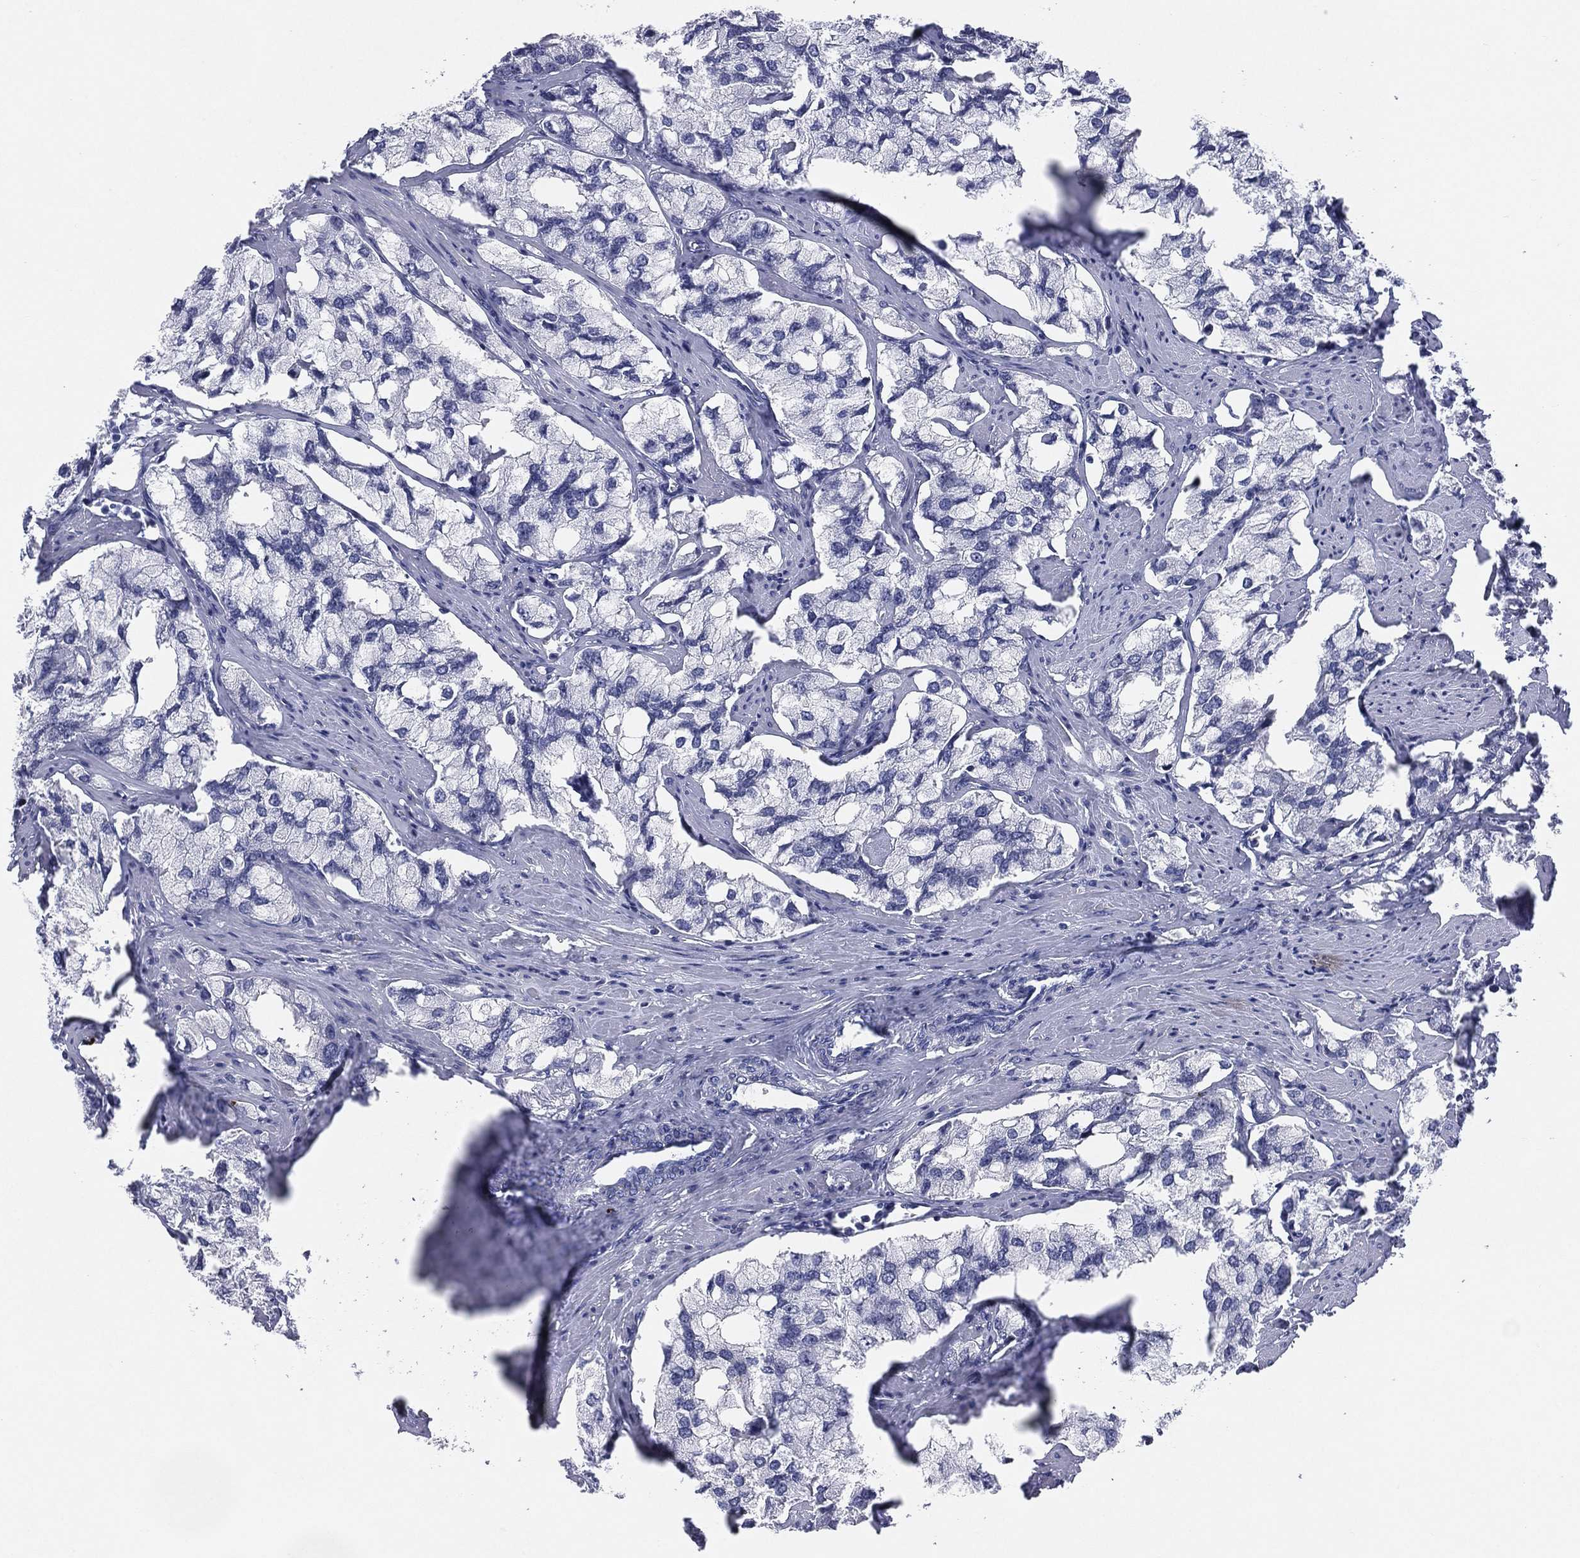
{"staining": {"intensity": "negative", "quantity": "none", "location": "none"}, "tissue": "prostate cancer", "cell_type": "Tumor cells", "image_type": "cancer", "snomed": [{"axis": "morphology", "description": "Adenocarcinoma, NOS"}, {"axis": "topography", "description": "Prostate and seminal vesicle, NOS"}, {"axis": "topography", "description": "Prostate"}], "caption": "This is an immunohistochemistry histopathology image of prostate adenocarcinoma. There is no expression in tumor cells.", "gene": "HLA-DOA", "patient": {"sex": "male", "age": 64}}